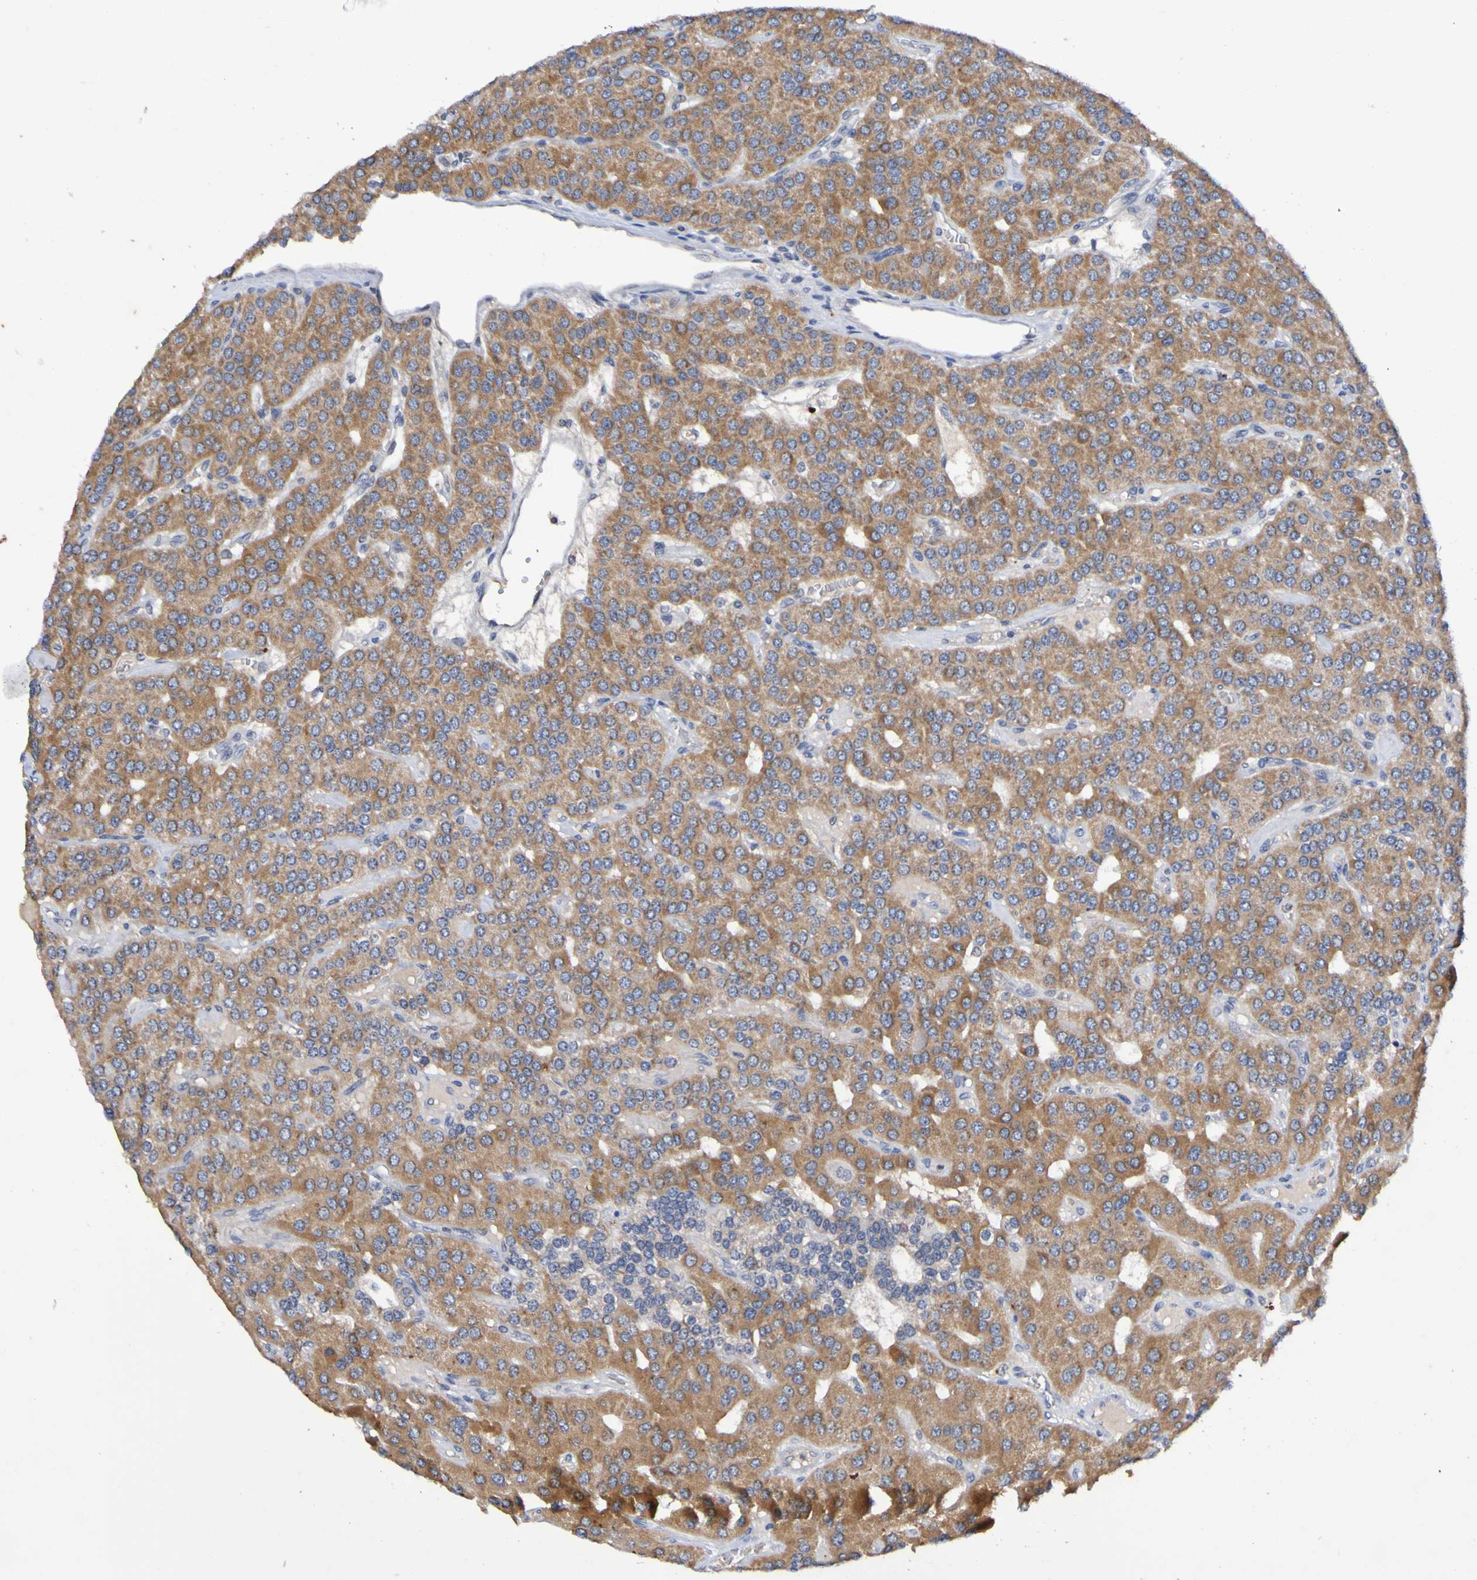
{"staining": {"intensity": "moderate", "quantity": ">75%", "location": "cytoplasmic/membranous"}, "tissue": "parathyroid gland", "cell_type": "Glandular cells", "image_type": "normal", "snomed": [{"axis": "morphology", "description": "Normal tissue, NOS"}, {"axis": "morphology", "description": "Adenoma, NOS"}, {"axis": "topography", "description": "Parathyroid gland"}], "caption": "Protein staining demonstrates moderate cytoplasmic/membranous staining in about >75% of glandular cells in normal parathyroid gland.", "gene": "PTP4A2", "patient": {"sex": "female", "age": 86}}